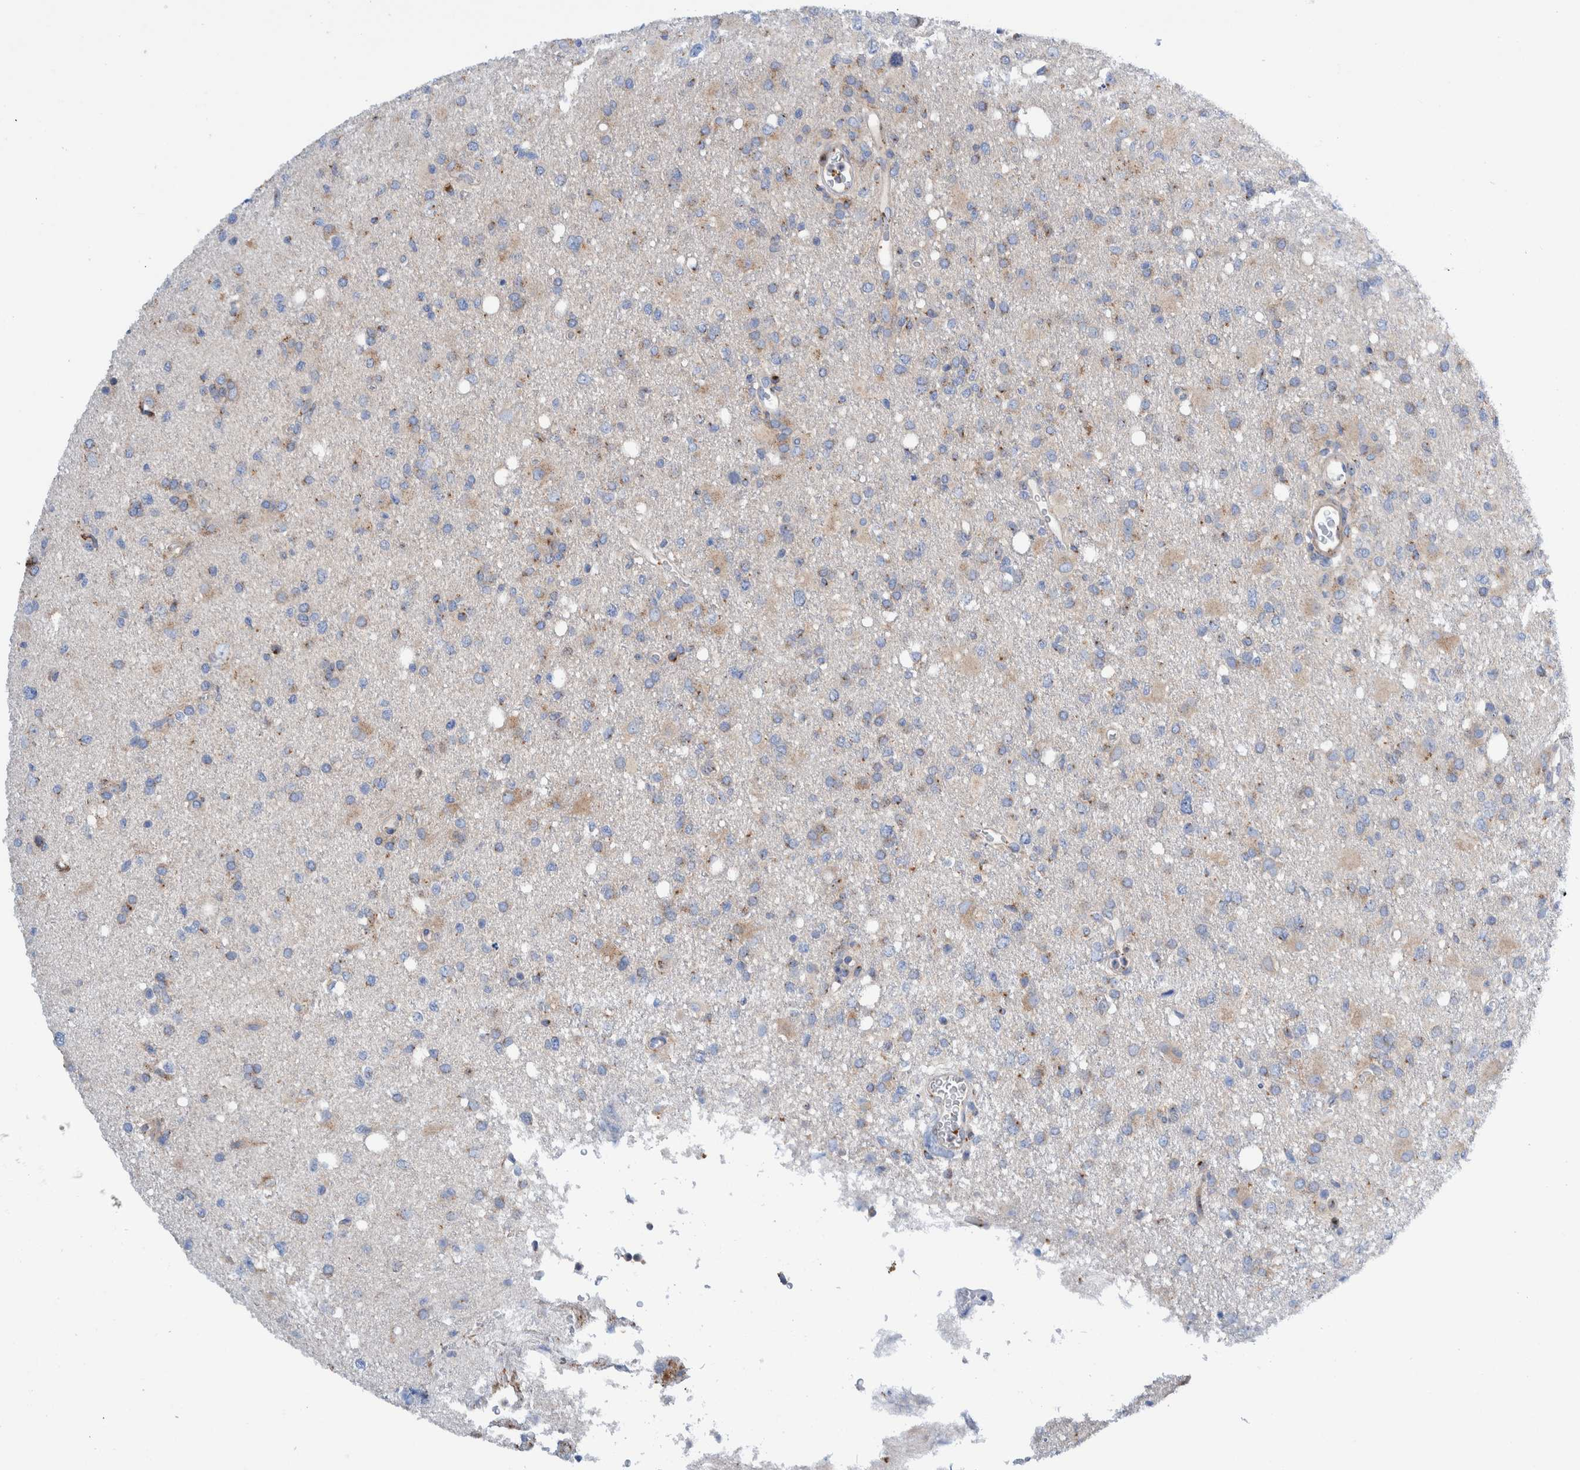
{"staining": {"intensity": "moderate", "quantity": "<25%", "location": "cytoplasmic/membranous"}, "tissue": "glioma", "cell_type": "Tumor cells", "image_type": "cancer", "snomed": [{"axis": "morphology", "description": "Glioma, malignant, High grade"}, {"axis": "topography", "description": "Brain"}], "caption": "Moderate cytoplasmic/membranous expression is present in about <25% of tumor cells in glioma.", "gene": "TRIM58", "patient": {"sex": "female", "age": 57}}